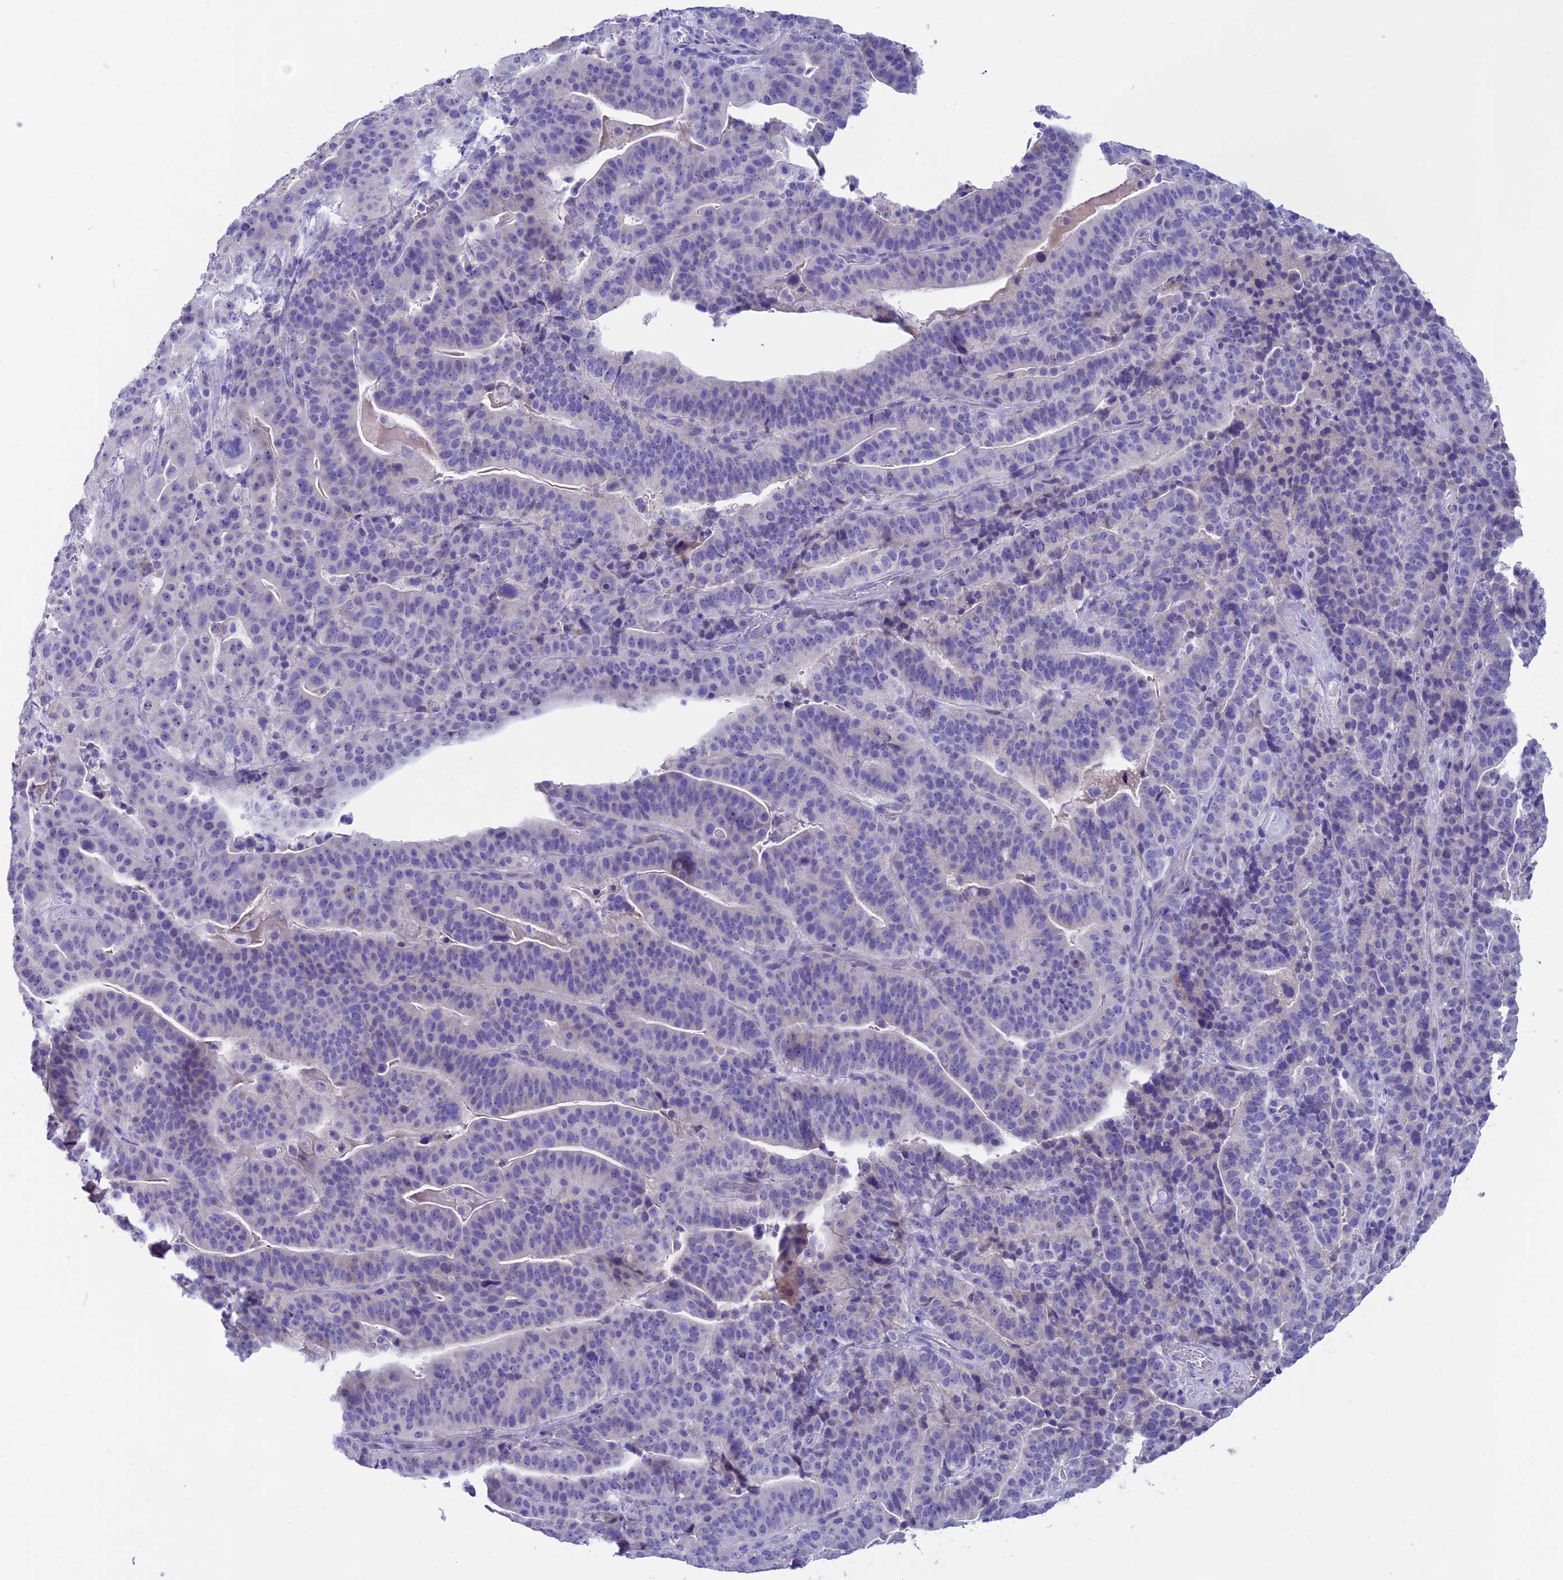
{"staining": {"intensity": "moderate", "quantity": "<25%", "location": "cytoplasmic/membranous"}, "tissue": "stomach cancer", "cell_type": "Tumor cells", "image_type": "cancer", "snomed": [{"axis": "morphology", "description": "Adenocarcinoma, NOS"}, {"axis": "topography", "description": "Stomach"}], "caption": "High-power microscopy captured an IHC image of adenocarcinoma (stomach), revealing moderate cytoplasmic/membranous positivity in approximately <25% of tumor cells.", "gene": "SLC10A1", "patient": {"sex": "male", "age": 48}}